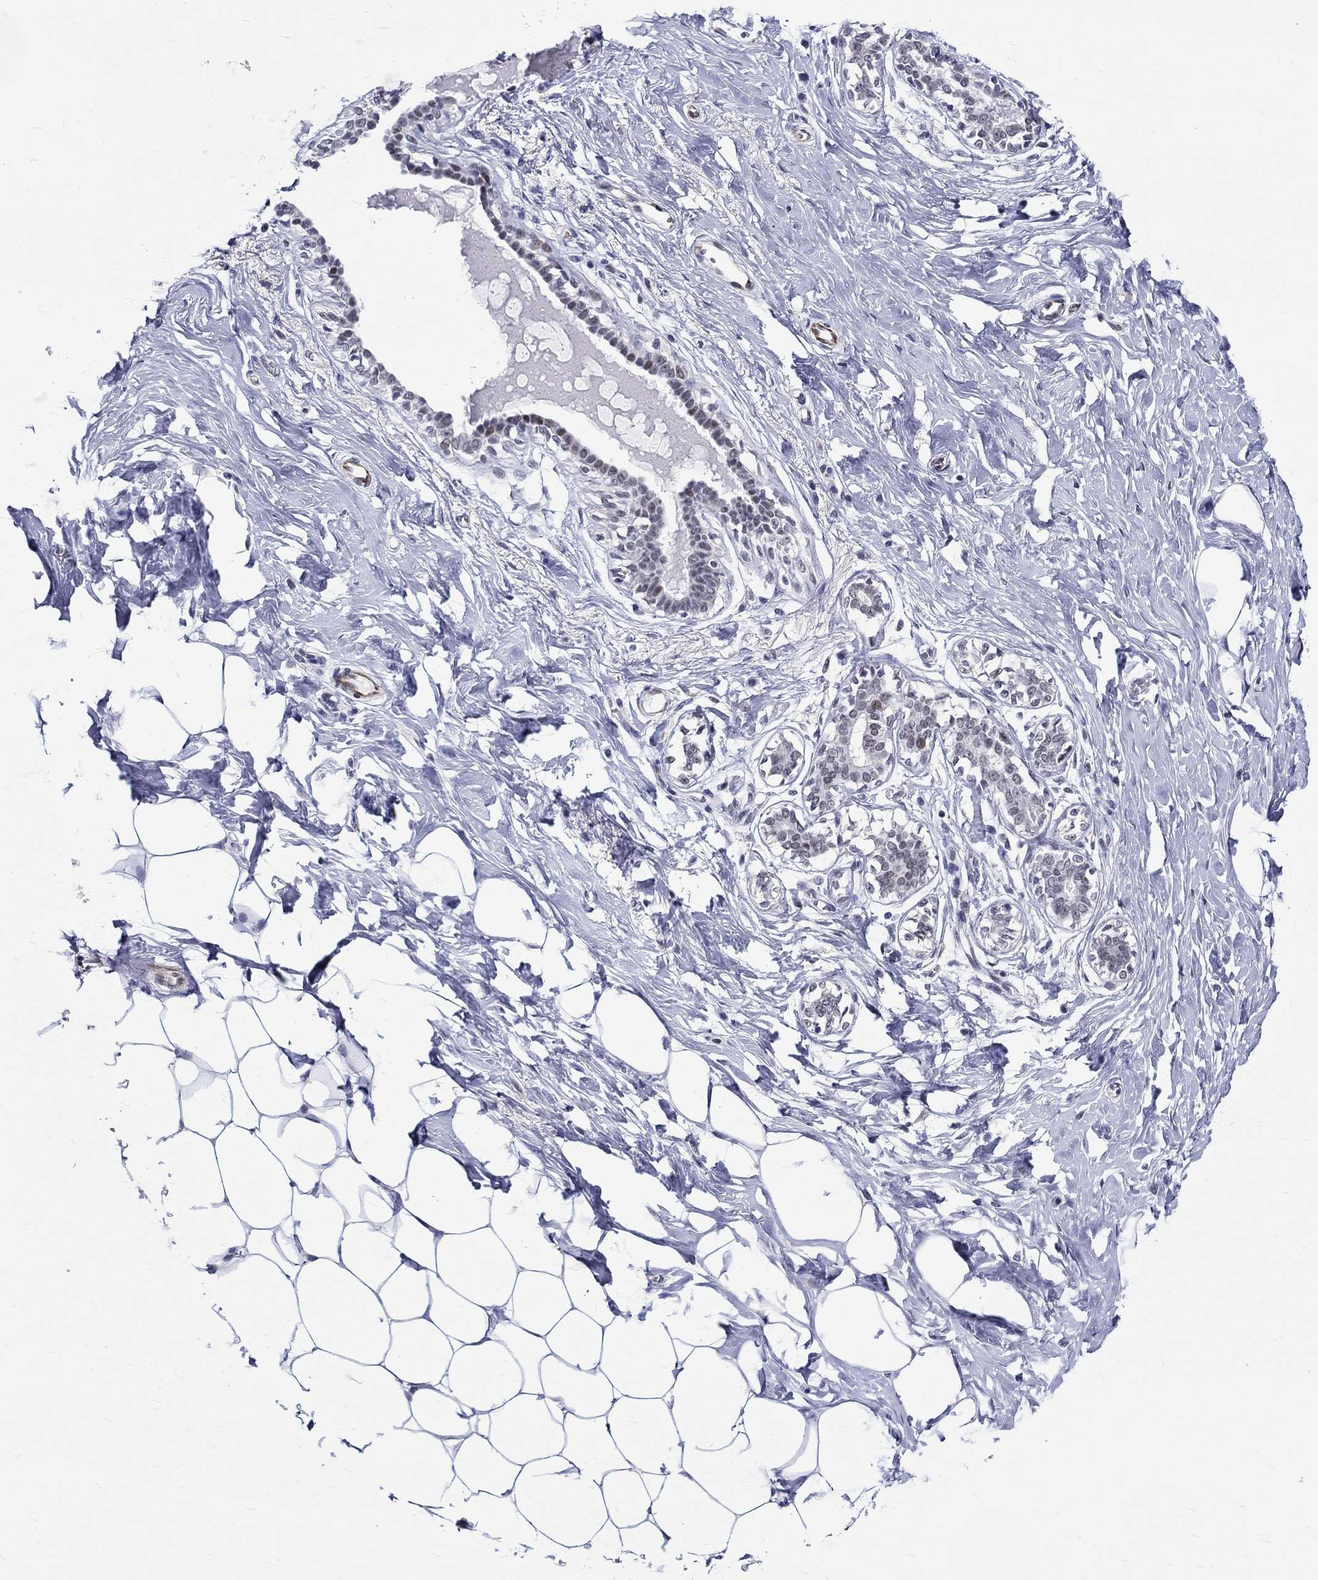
{"staining": {"intensity": "negative", "quantity": "none", "location": "none"}, "tissue": "breast", "cell_type": "Adipocytes", "image_type": "normal", "snomed": [{"axis": "morphology", "description": "Normal tissue, NOS"}, {"axis": "morphology", "description": "Lobular carcinoma, in situ"}, {"axis": "topography", "description": "Breast"}], "caption": "Immunohistochemistry image of unremarkable human breast stained for a protein (brown), which reveals no positivity in adipocytes.", "gene": "ST6GALNAC1", "patient": {"sex": "female", "age": 35}}